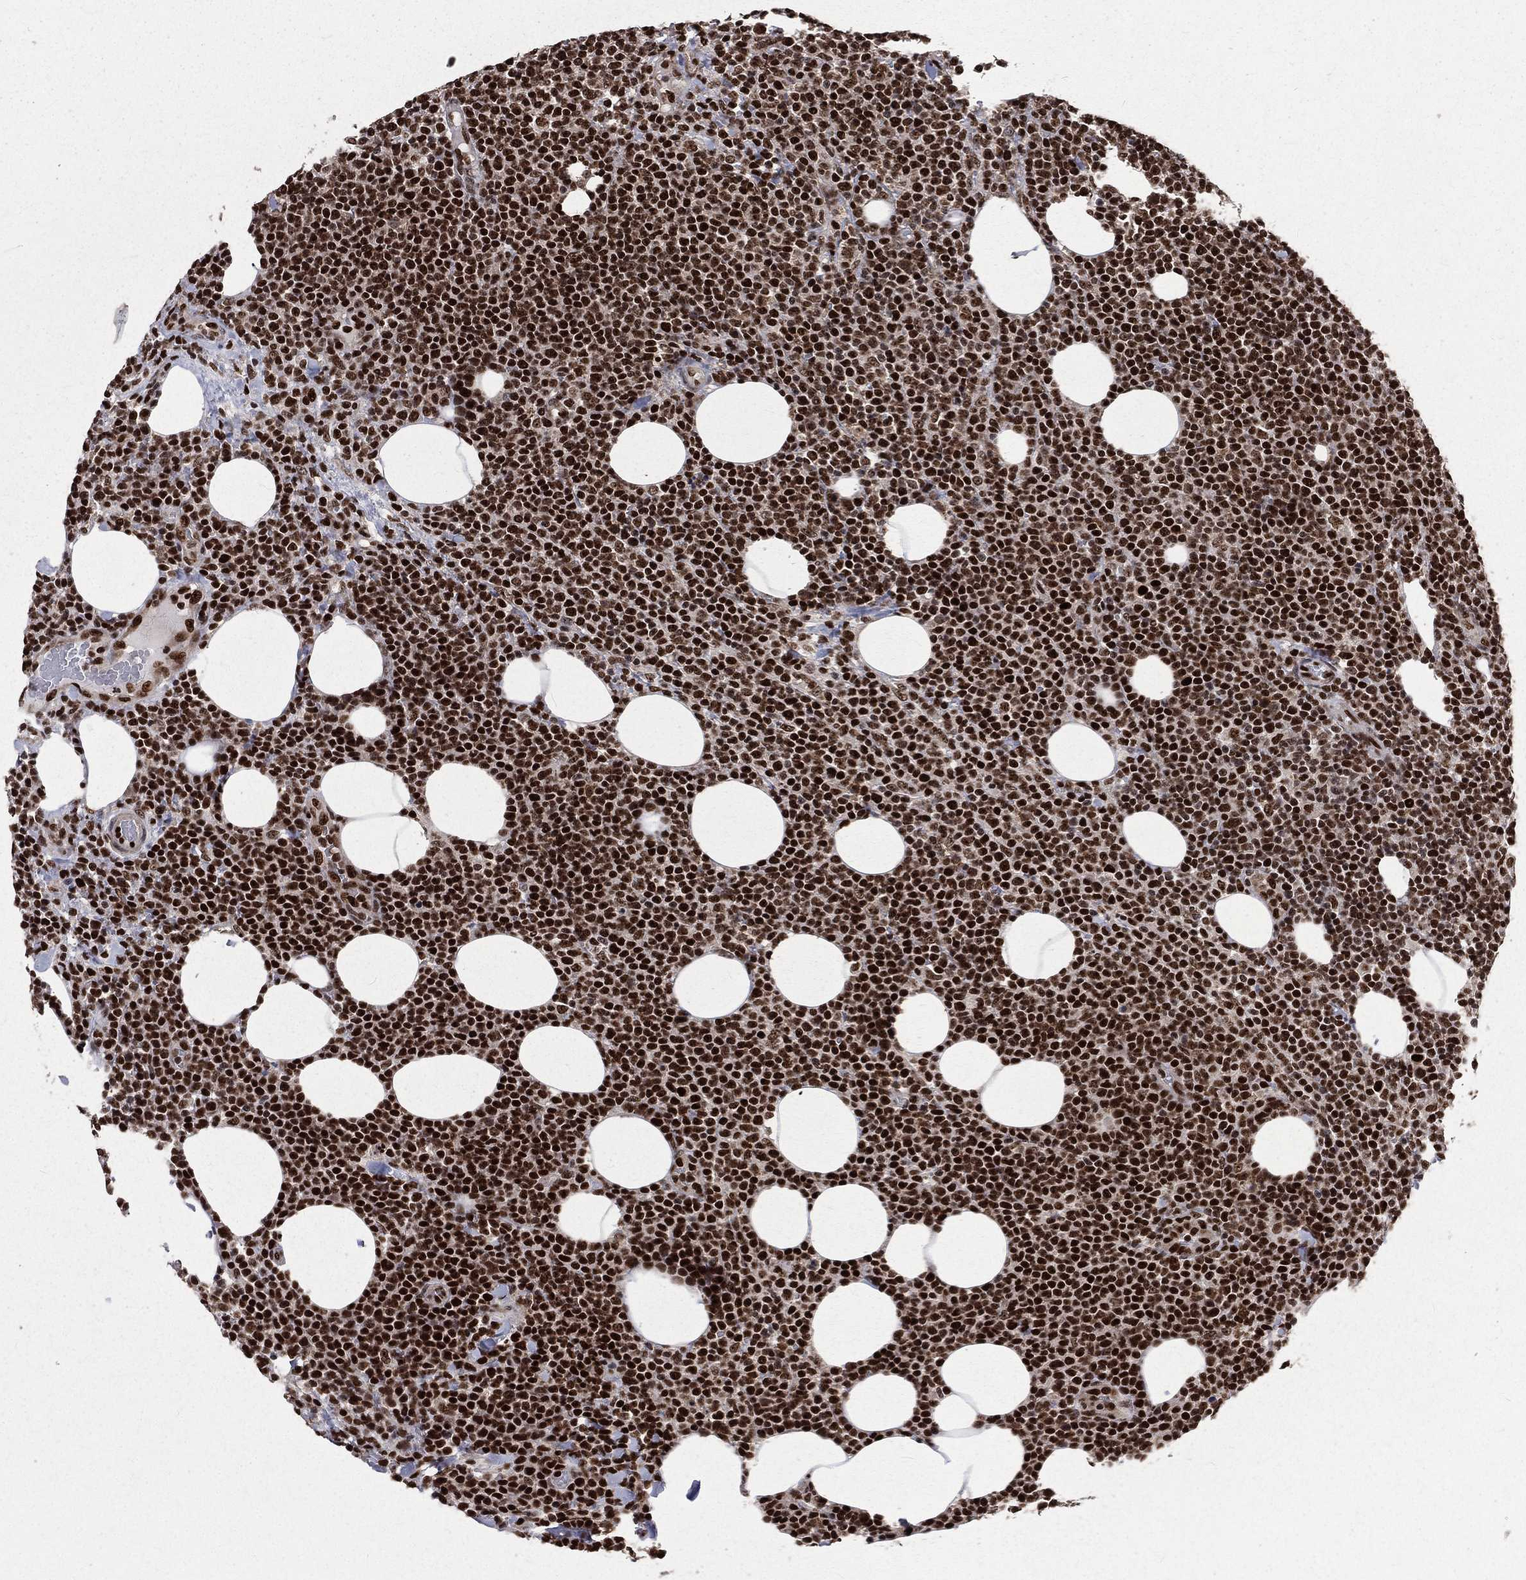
{"staining": {"intensity": "strong", "quantity": ">75%", "location": "nuclear"}, "tissue": "lymphoma", "cell_type": "Tumor cells", "image_type": "cancer", "snomed": [{"axis": "morphology", "description": "Malignant lymphoma, non-Hodgkin's type, High grade"}, {"axis": "topography", "description": "Lymph node"}], "caption": "The histopathology image shows a brown stain indicating the presence of a protein in the nuclear of tumor cells in lymphoma.", "gene": "POLB", "patient": {"sex": "male", "age": 61}}